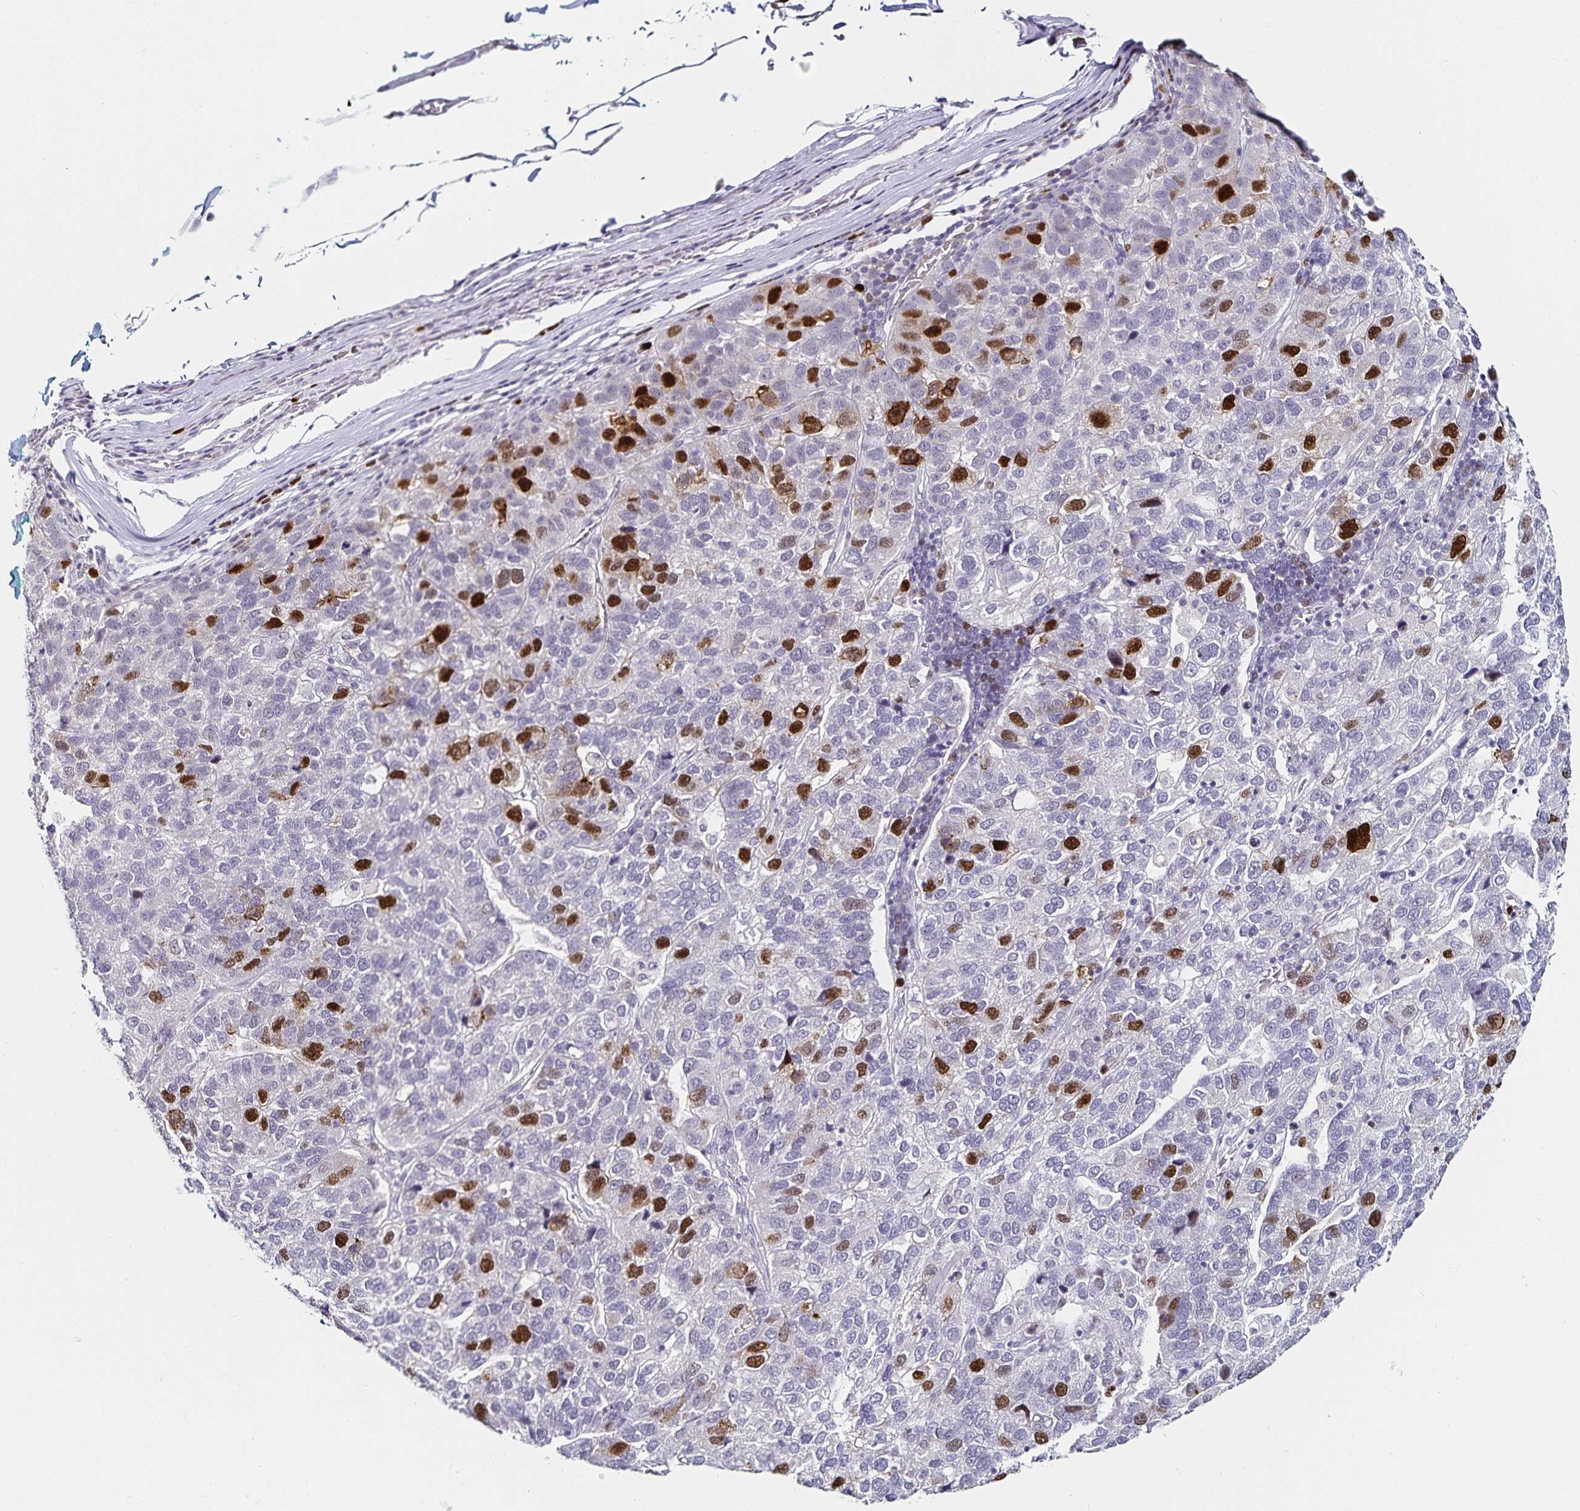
{"staining": {"intensity": "strong", "quantity": "<25%", "location": "nuclear"}, "tissue": "pancreatic cancer", "cell_type": "Tumor cells", "image_type": "cancer", "snomed": [{"axis": "morphology", "description": "Adenocarcinoma, NOS"}, {"axis": "topography", "description": "Pancreas"}], "caption": "DAB (3,3'-diaminobenzidine) immunohistochemical staining of pancreatic cancer (adenocarcinoma) shows strong nuclear protein positivity in approximately <25% of tumor cells.", "gene": "ANLN", "patient": {"sex": "female", "age": 61}}